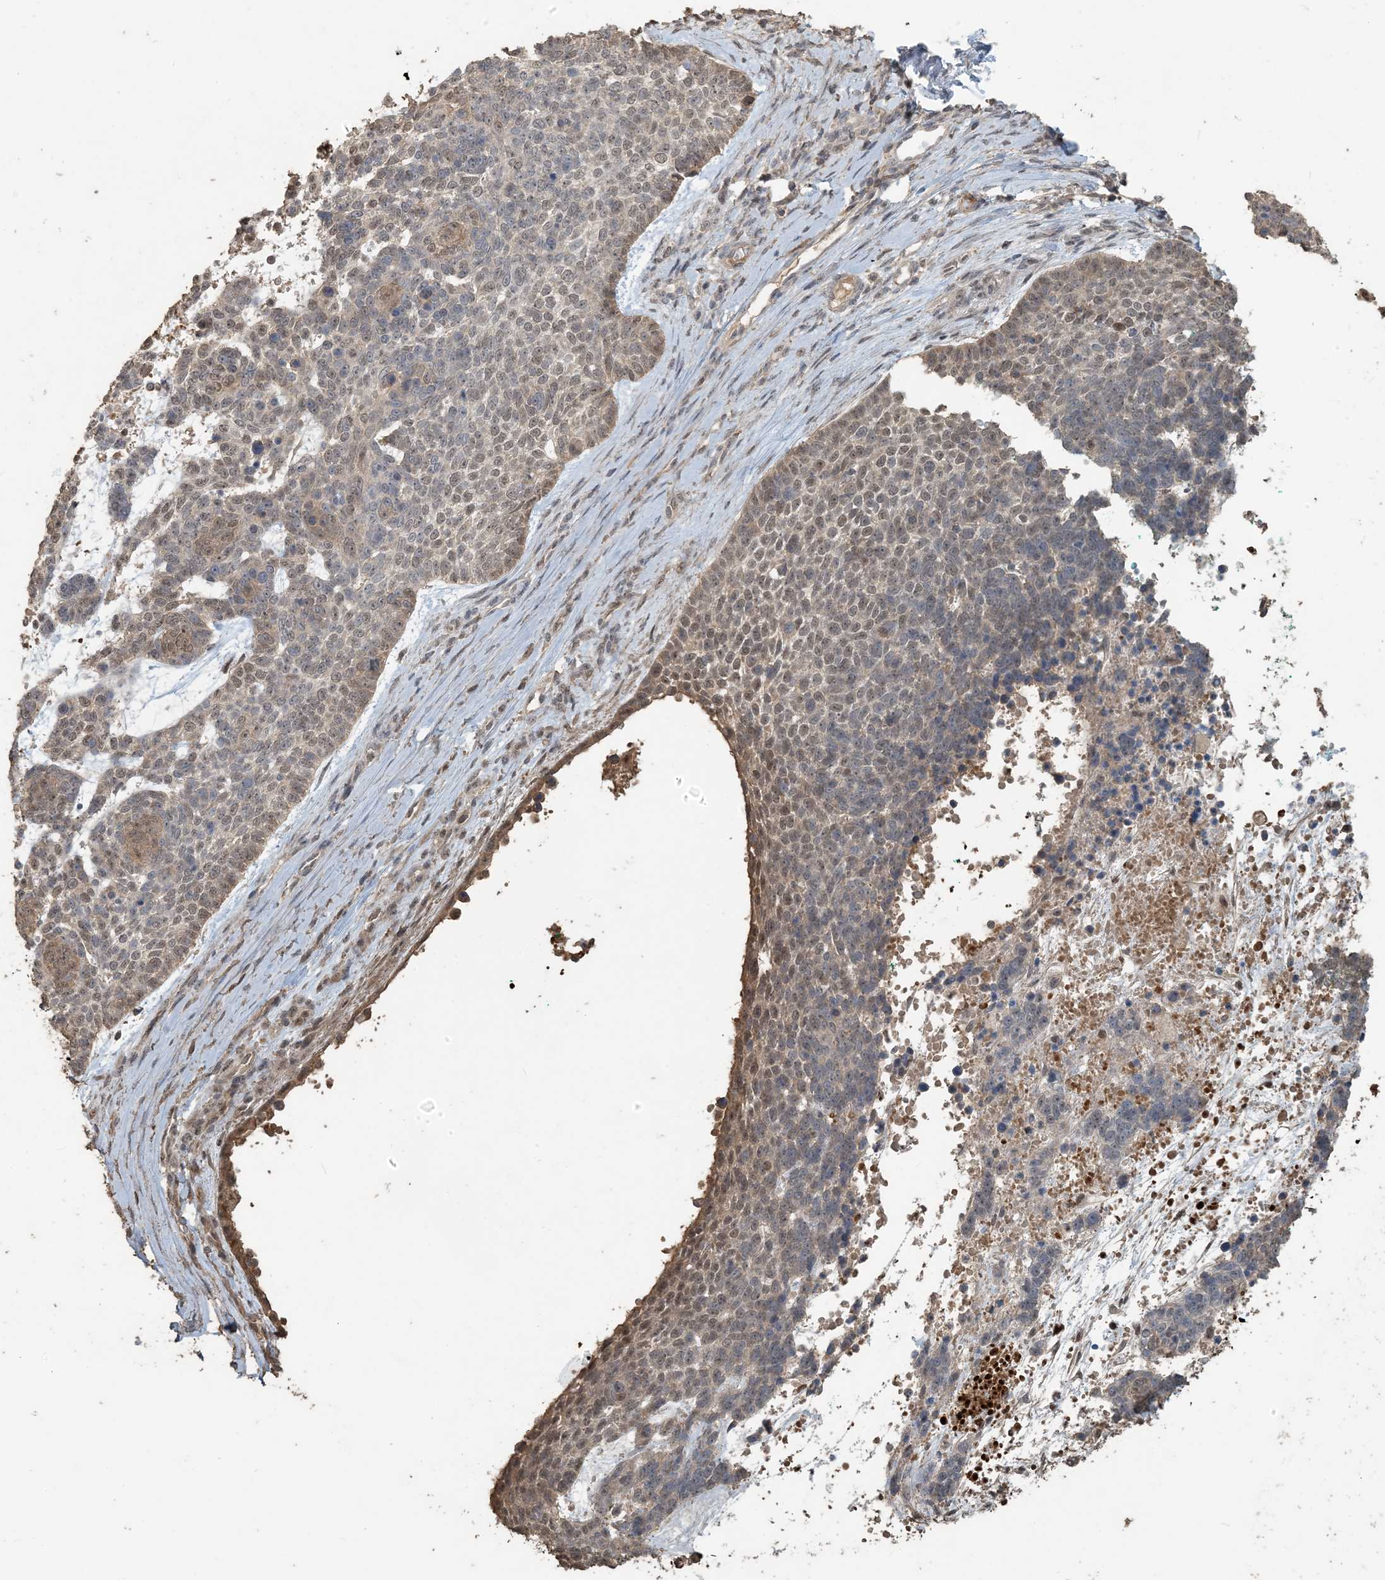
{"staining": {"intensity": "moderate", "quantity": "25%-75%", "location": "nuclear"}, "tissue": "skin cancer", "cell_type": "Tumor cells", "image_type": "cancer", "snomed": [{"axis": "morphology", "description": "Basal cell carcinoma"}, {"axis": "topography", "description": "Skin"}], "caption": "Immunohistochemical staining of basal cell carcinoma (skin) exhibits medium levels of moderate nuclear protein expression in about 25%-75% of tumor cells. The staining was performed using DAB, with brown indicating positive protein expression. Nuclei are stained blue with hematoxylin.", "gene": "ZC3H12A", "patient": {"sex": "female", "age": 81}}